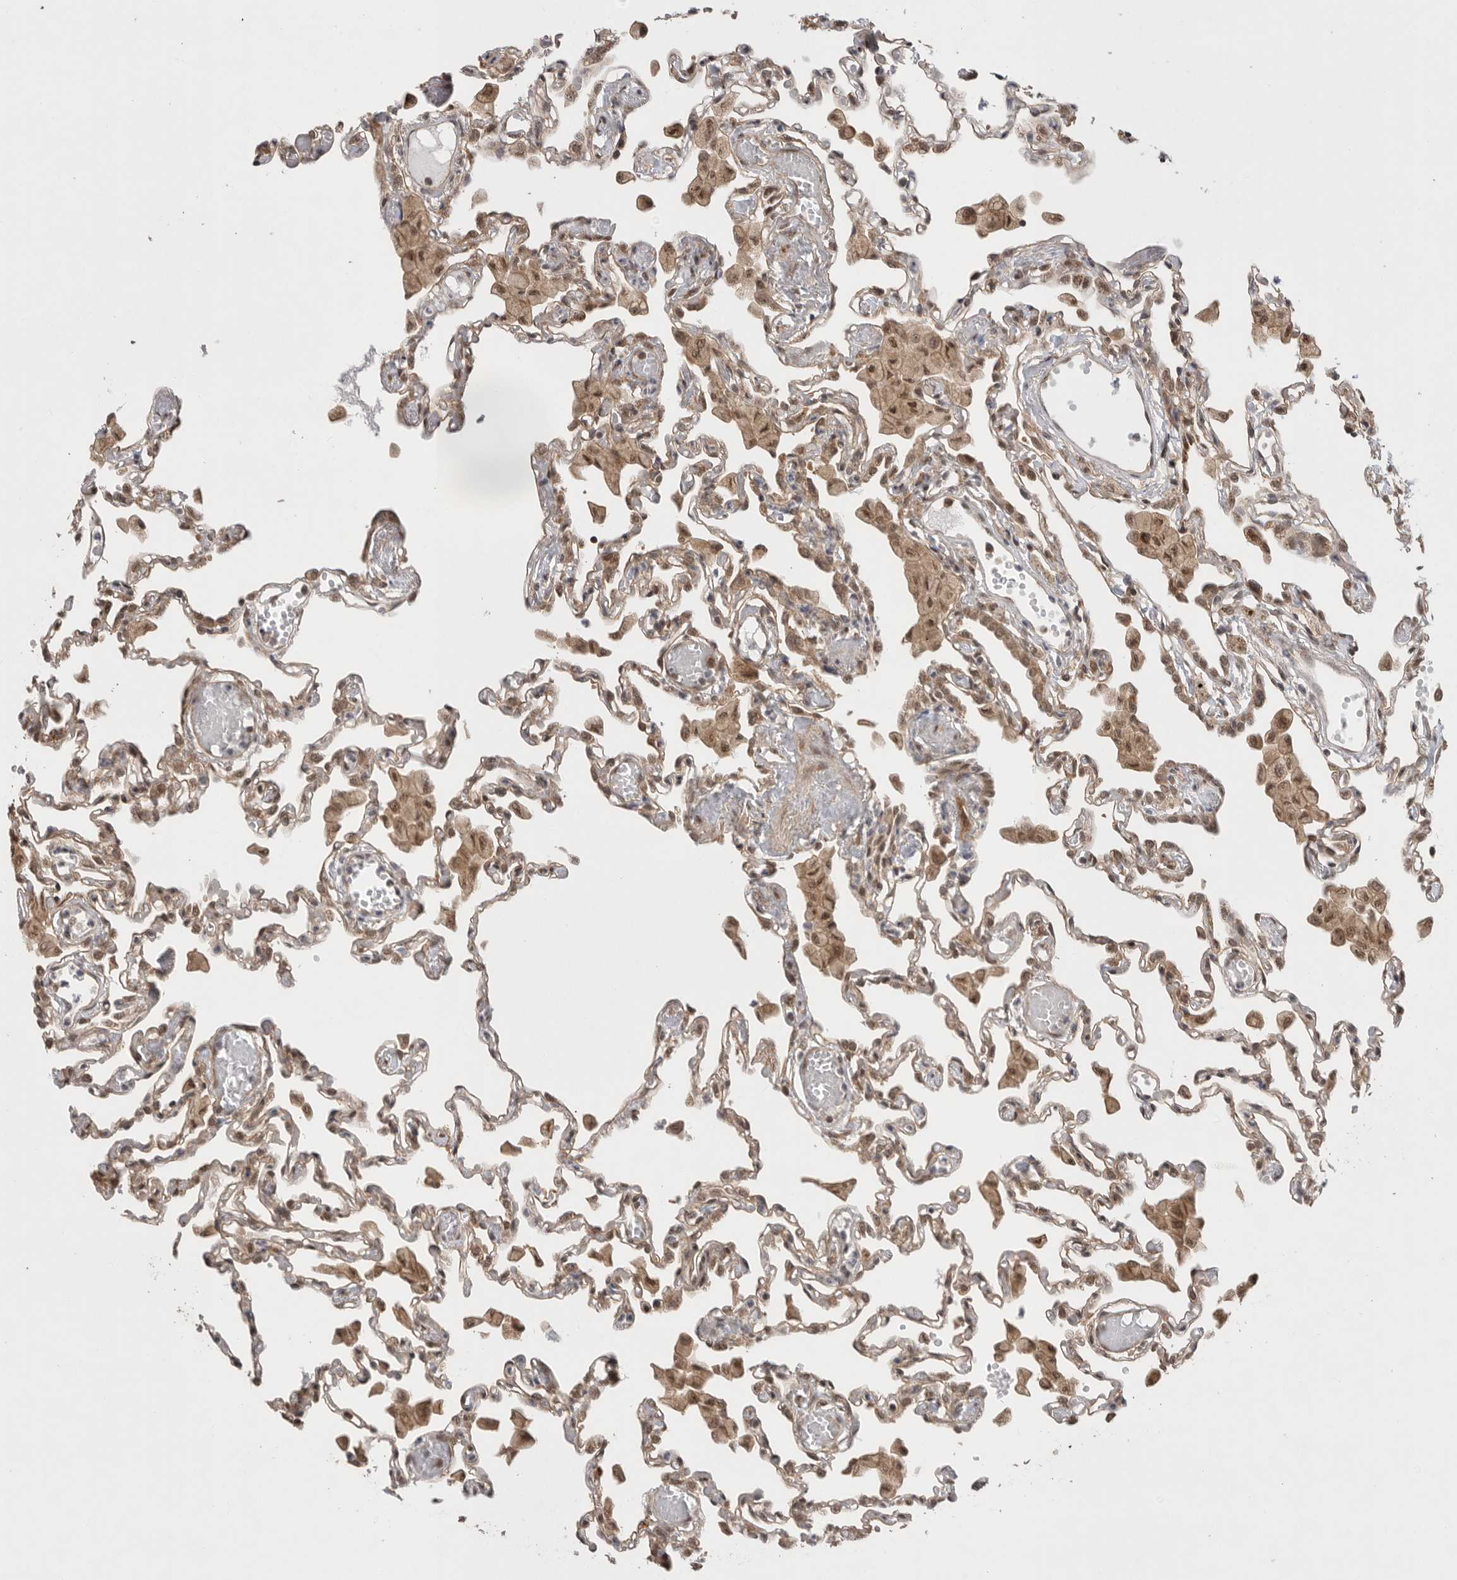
{"staining": {"intensity": "weak", "quantity": ">75%", "location": "cytoplasmic/membranous"}, "tissue": "lung", "cell_type": "Alveolar cells", "image_type": "normal", "snomed": [{"axis": "morphology", "description": "Normal tissue, NOS"}, {"axis": "topography", "description": "Bronchus"}, {"axis": "topography", "description": "Lung"}], "caption": "Immunohistochemistry (IHC) photomicrograph of benign lung: lung stained using immunohistochemistry displays low levels of weak protein expression localized specifically in the cytoplasmic/membranous of alveolar cells, appearing as a cytoplasmic/membranous brown color.", "gene": "VPS50", "patient": {"sex": "female", "age": 49}}